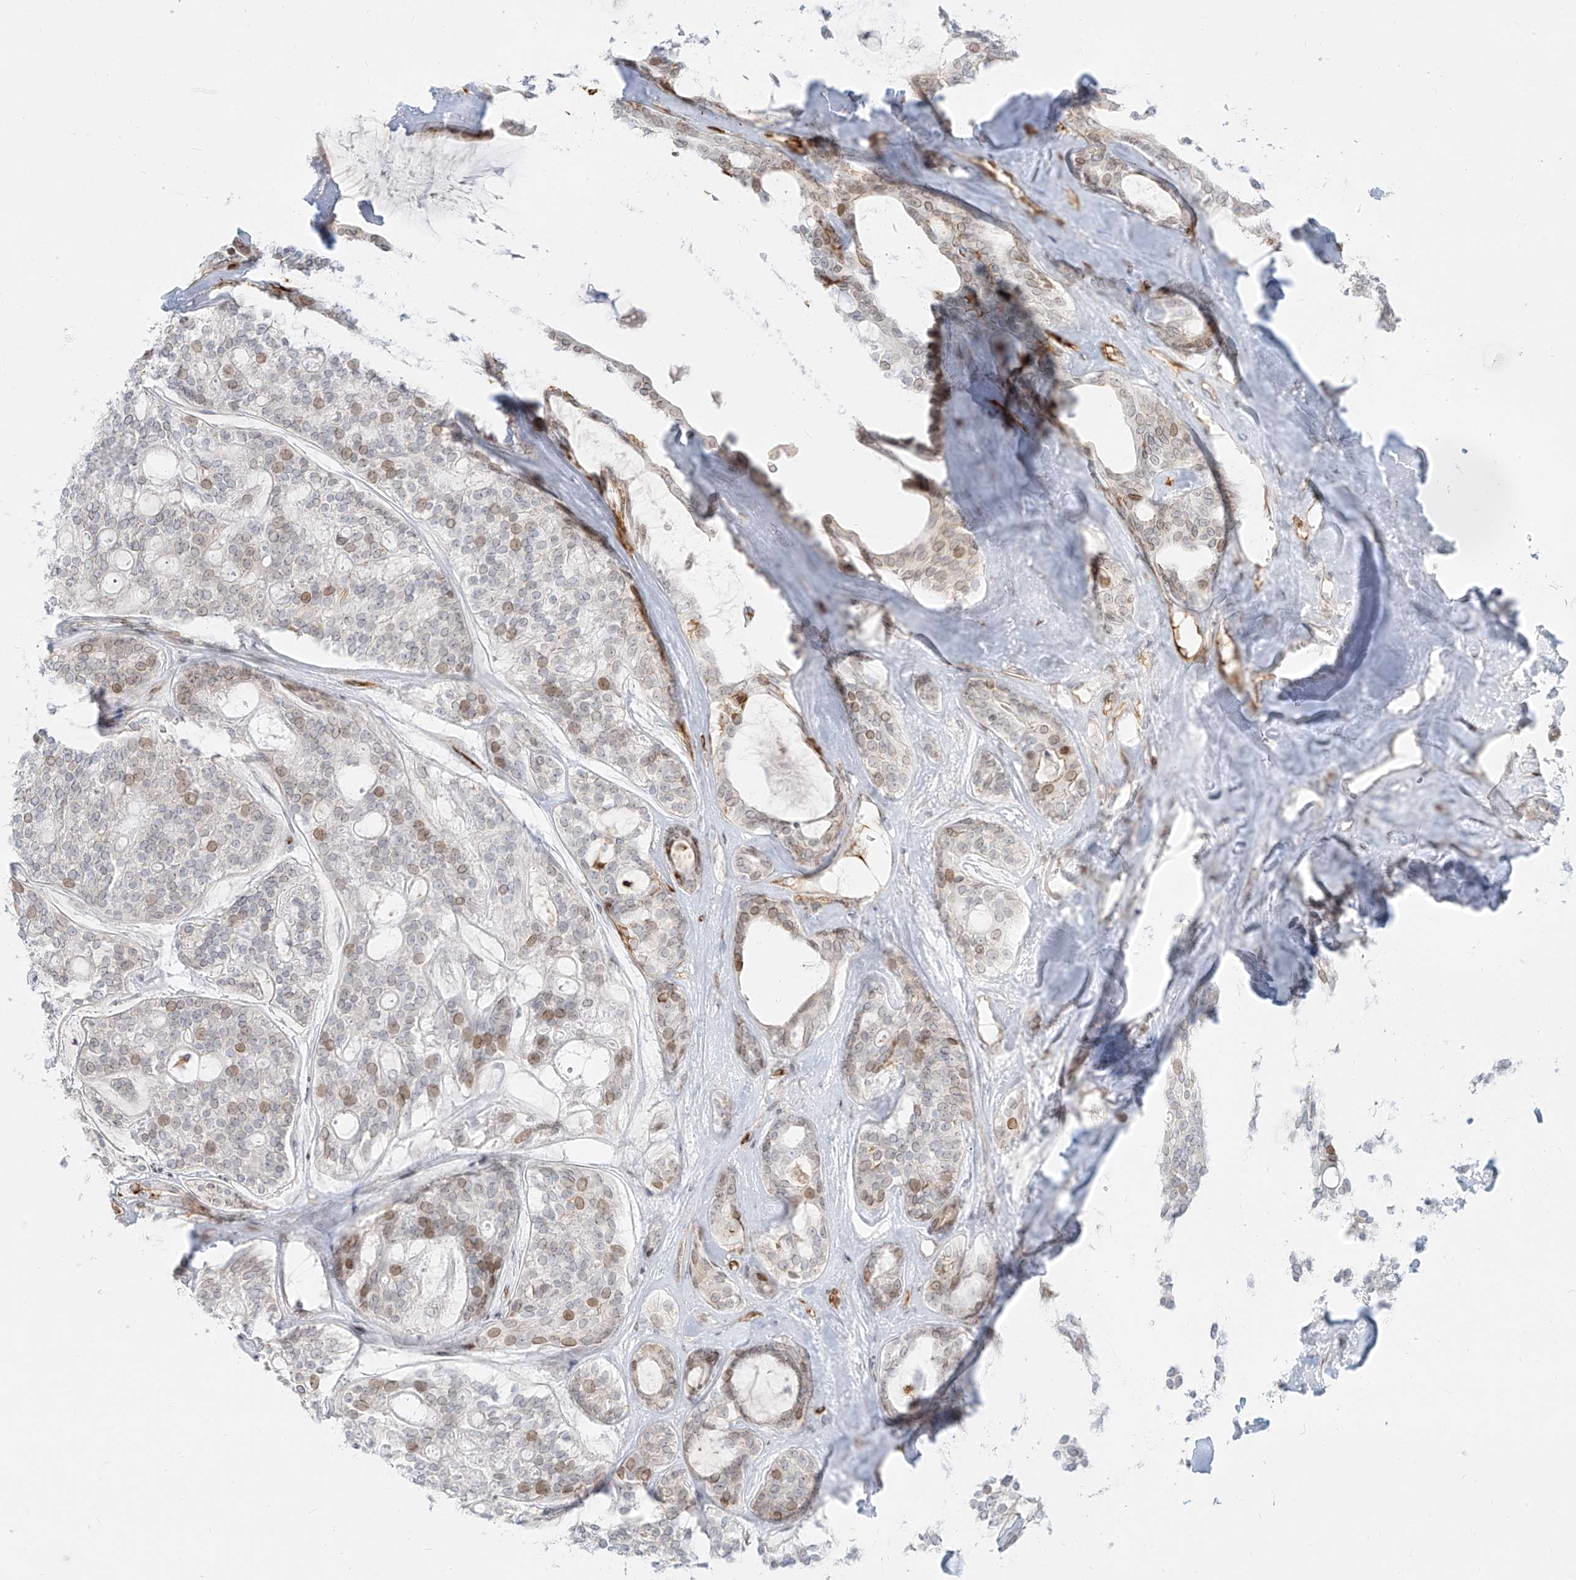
{"staining": {"intensity": "moderate", "quantity": "<25%", "location": "nuclear"}, "tissue": "head and neck cancer", "cell_type": "Tumor cells", "image_type": "cancer", "snomed": [{"axis": "morphology", "description": "Adenocarcinoma, NOS"}, {"axis": "topography", "description": "Head-Neck"}], "caption": "Immunohistochemistry image of human head and neck cancer (adenocarcinoma) stained for a protein (brown), which exhibits low levels of moderate nuclear staining in about <25% of tumor cells.", "gene": "NHSL1", "patient": {"sex": "male", "age": 66}}